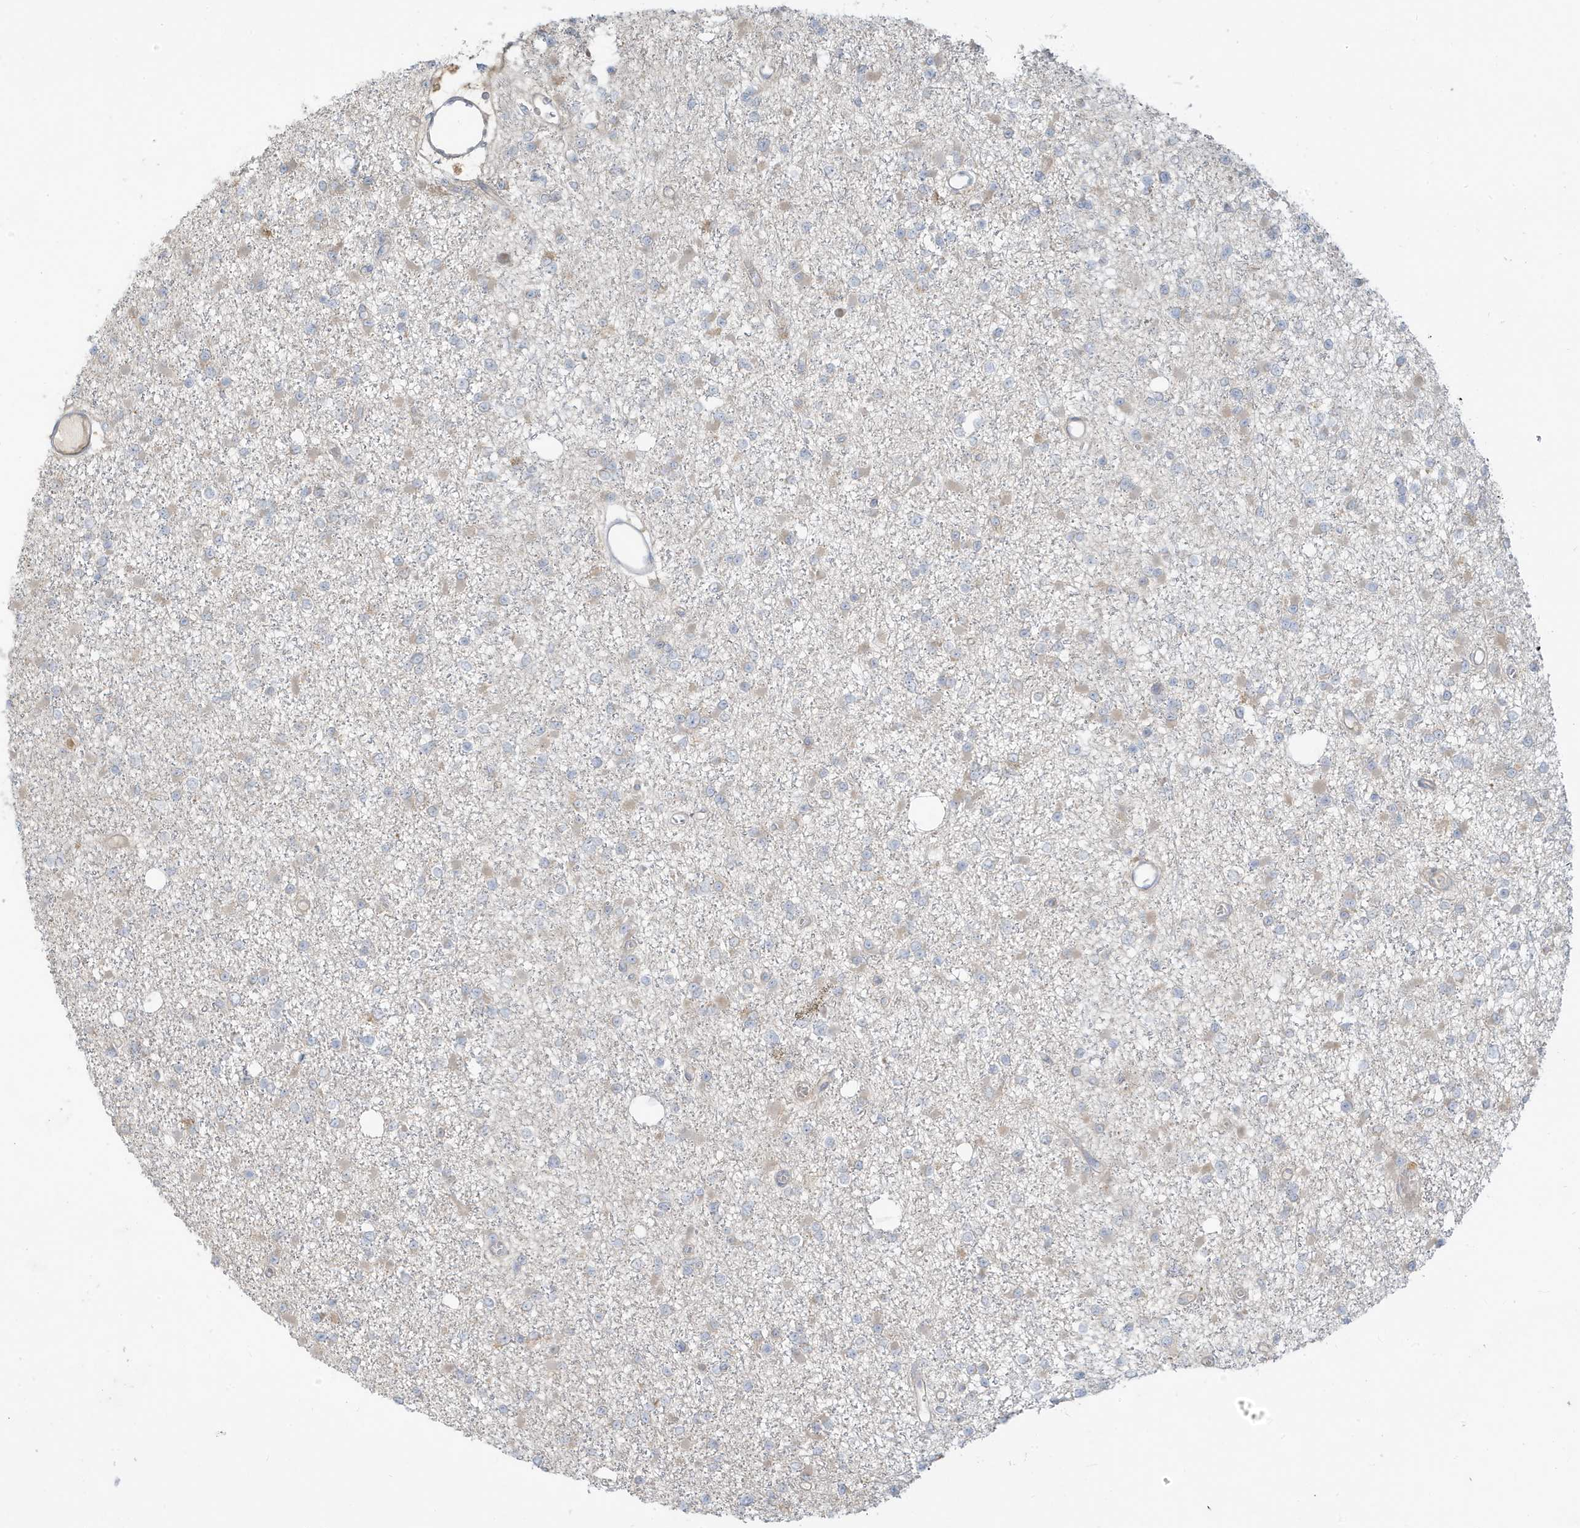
{"staining": {"intensity": "negative", "quantity": "none", "location": "none"}, "tissue": "glioma", "cell_type": "Tumor cells", "image_type": "cancer", "snomed": [{"axis": "morphology", "description": "Glioma, malignant, Low grade"}, {"axis": "topography", "description": "Brain"}], "caption": "Immunohistochemistry photomicrograph of neoplastic tissue: human glioma stained with DAB reveals no significant protein staining in tumor cells.", "gene": "MCOLN1", "patient": {"sex": "female", "age": 22}}